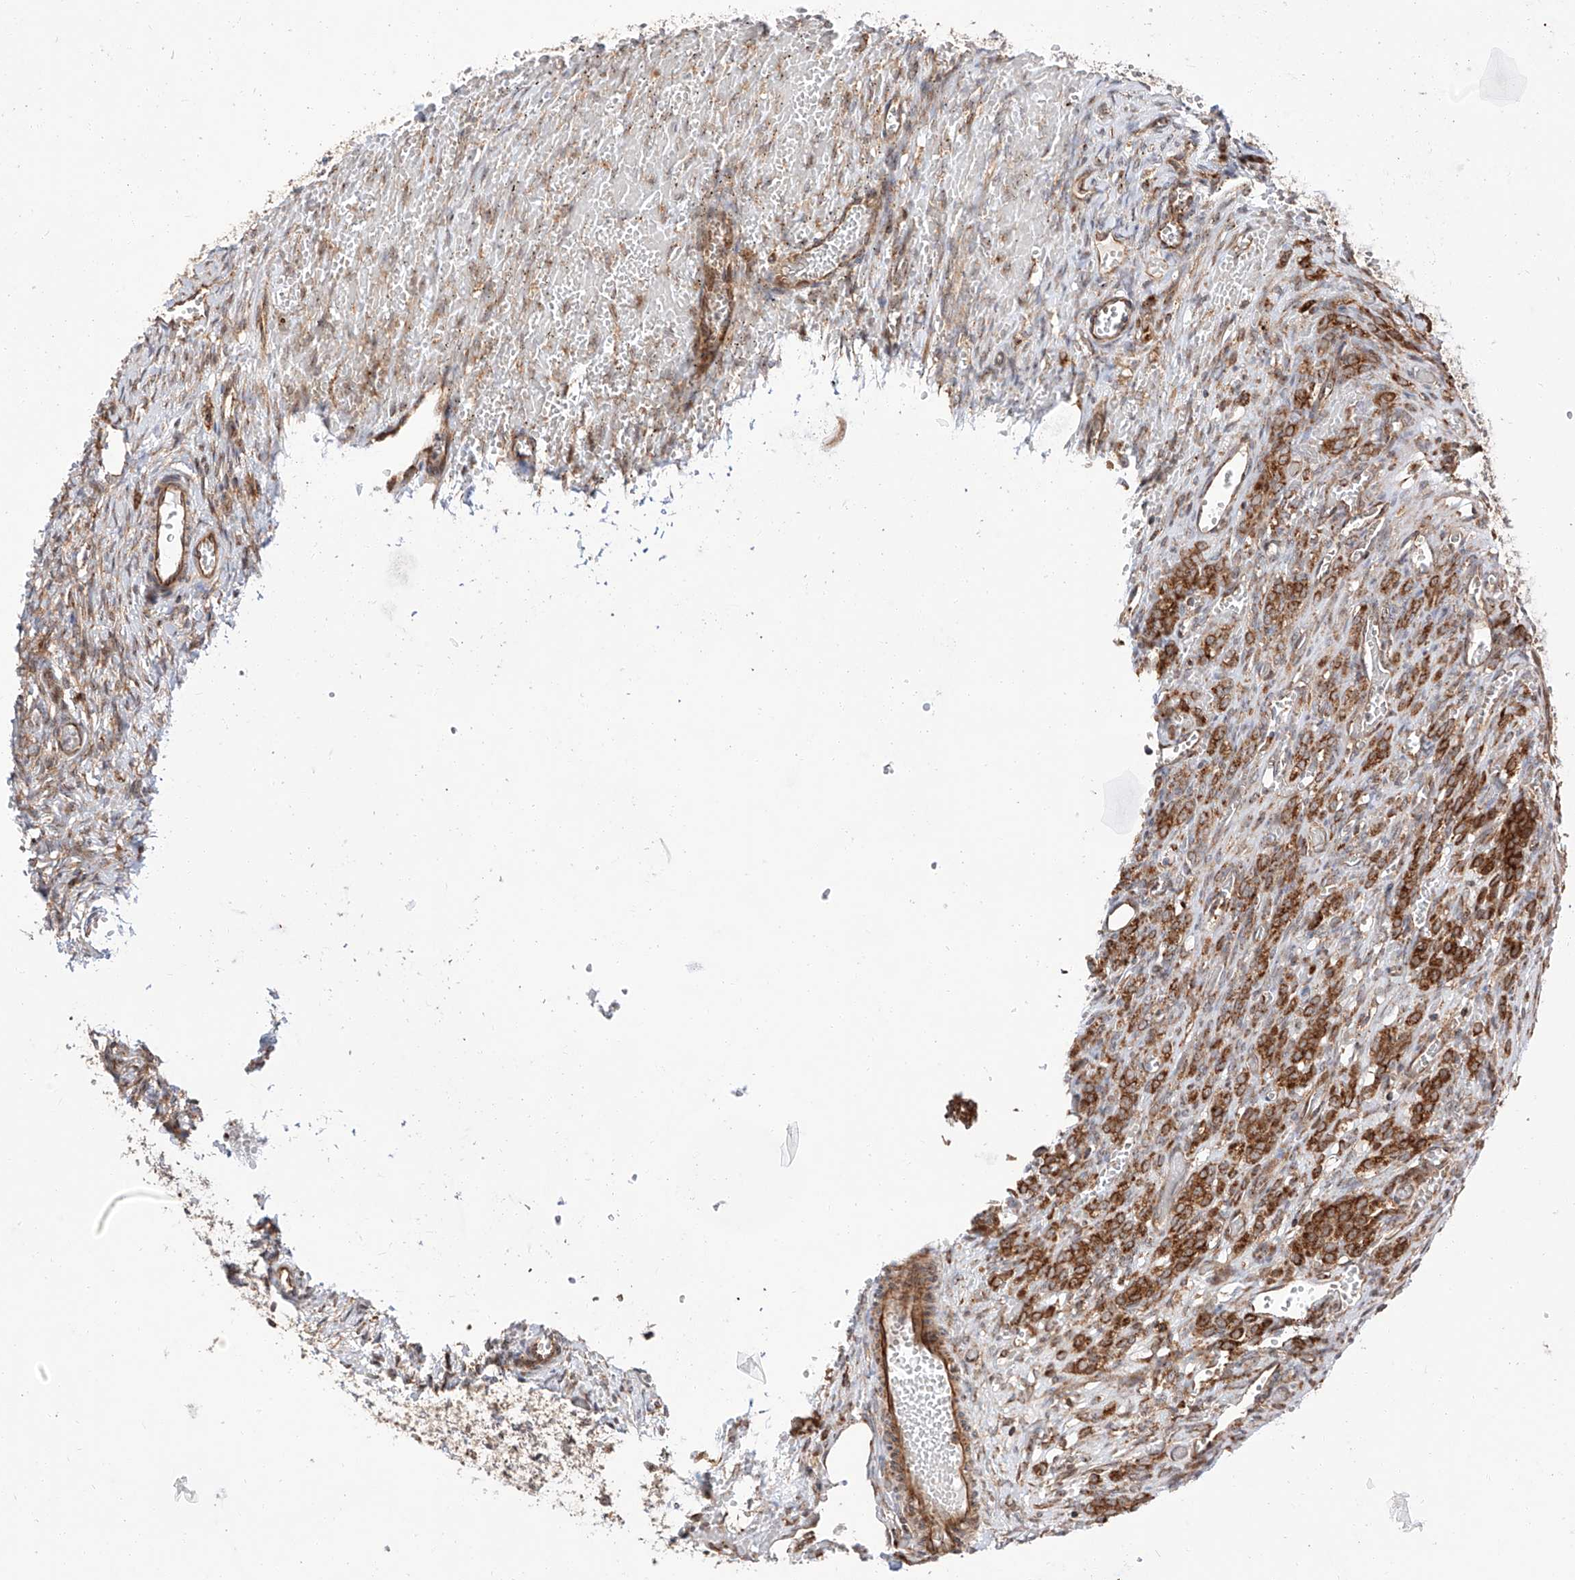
{"staining": {"intensity": "moderate", "quantity": ">75%", "location": "cytoplasmic/membranous"}, "tissue": "ovary", "cell_type": "Ovarian stroma cells", "image_type": "normal", "snomed": [{"axis": "morphology", "description": "Adenocarcinoma, NOS"}, {"axis": "topography", "description": "Endometrium"}], "caption": "Ovarian stroma cells demonstrate medium levels of moderate cytoplasmic/membranous staining in approximately >75% of cells in unremarkable ovary.", "gene": "ISCA2", "patient": {"sex": "female", "age": 32}}